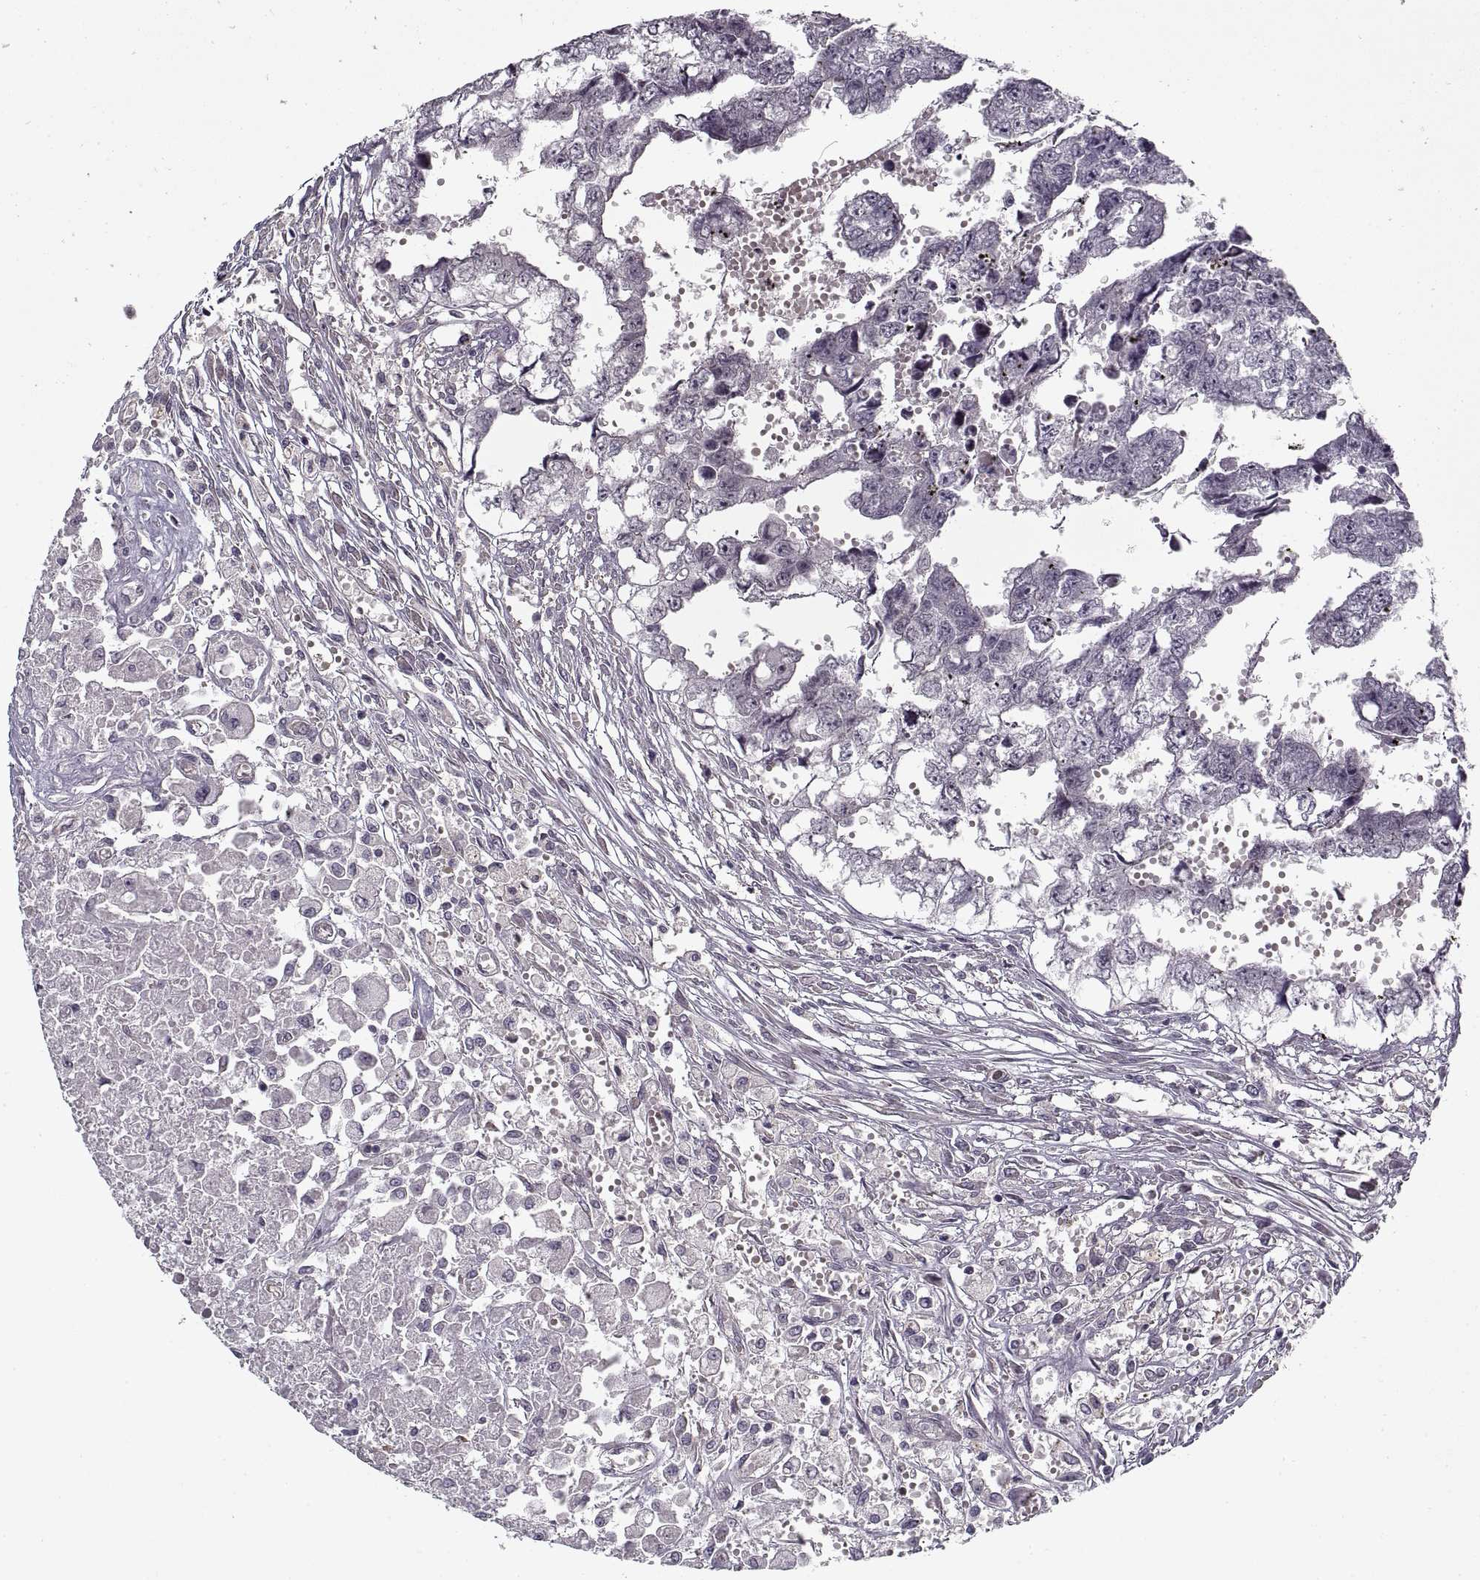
{"staining": {"intensity": "negative", "quantity": "none", "location": "none"}, "tissue": "testis cancer", "cell_type": "Tumor cells", "image_type": "cancer", "snomed": [{"axis": "morphology", "description": "Carcinoma, Embryonal, NOS"}, {"axis": "morphology", "description": "Teratoma, malignant, NOS"}, {"axis": "topography", "description": "Testis"}], "caption": "Tumor cells are negative for brown protein staining in testis cancer (embryonal carcinoma).", "gene": "LAMB2", "patient": {"sex": "male", "age": 44}}